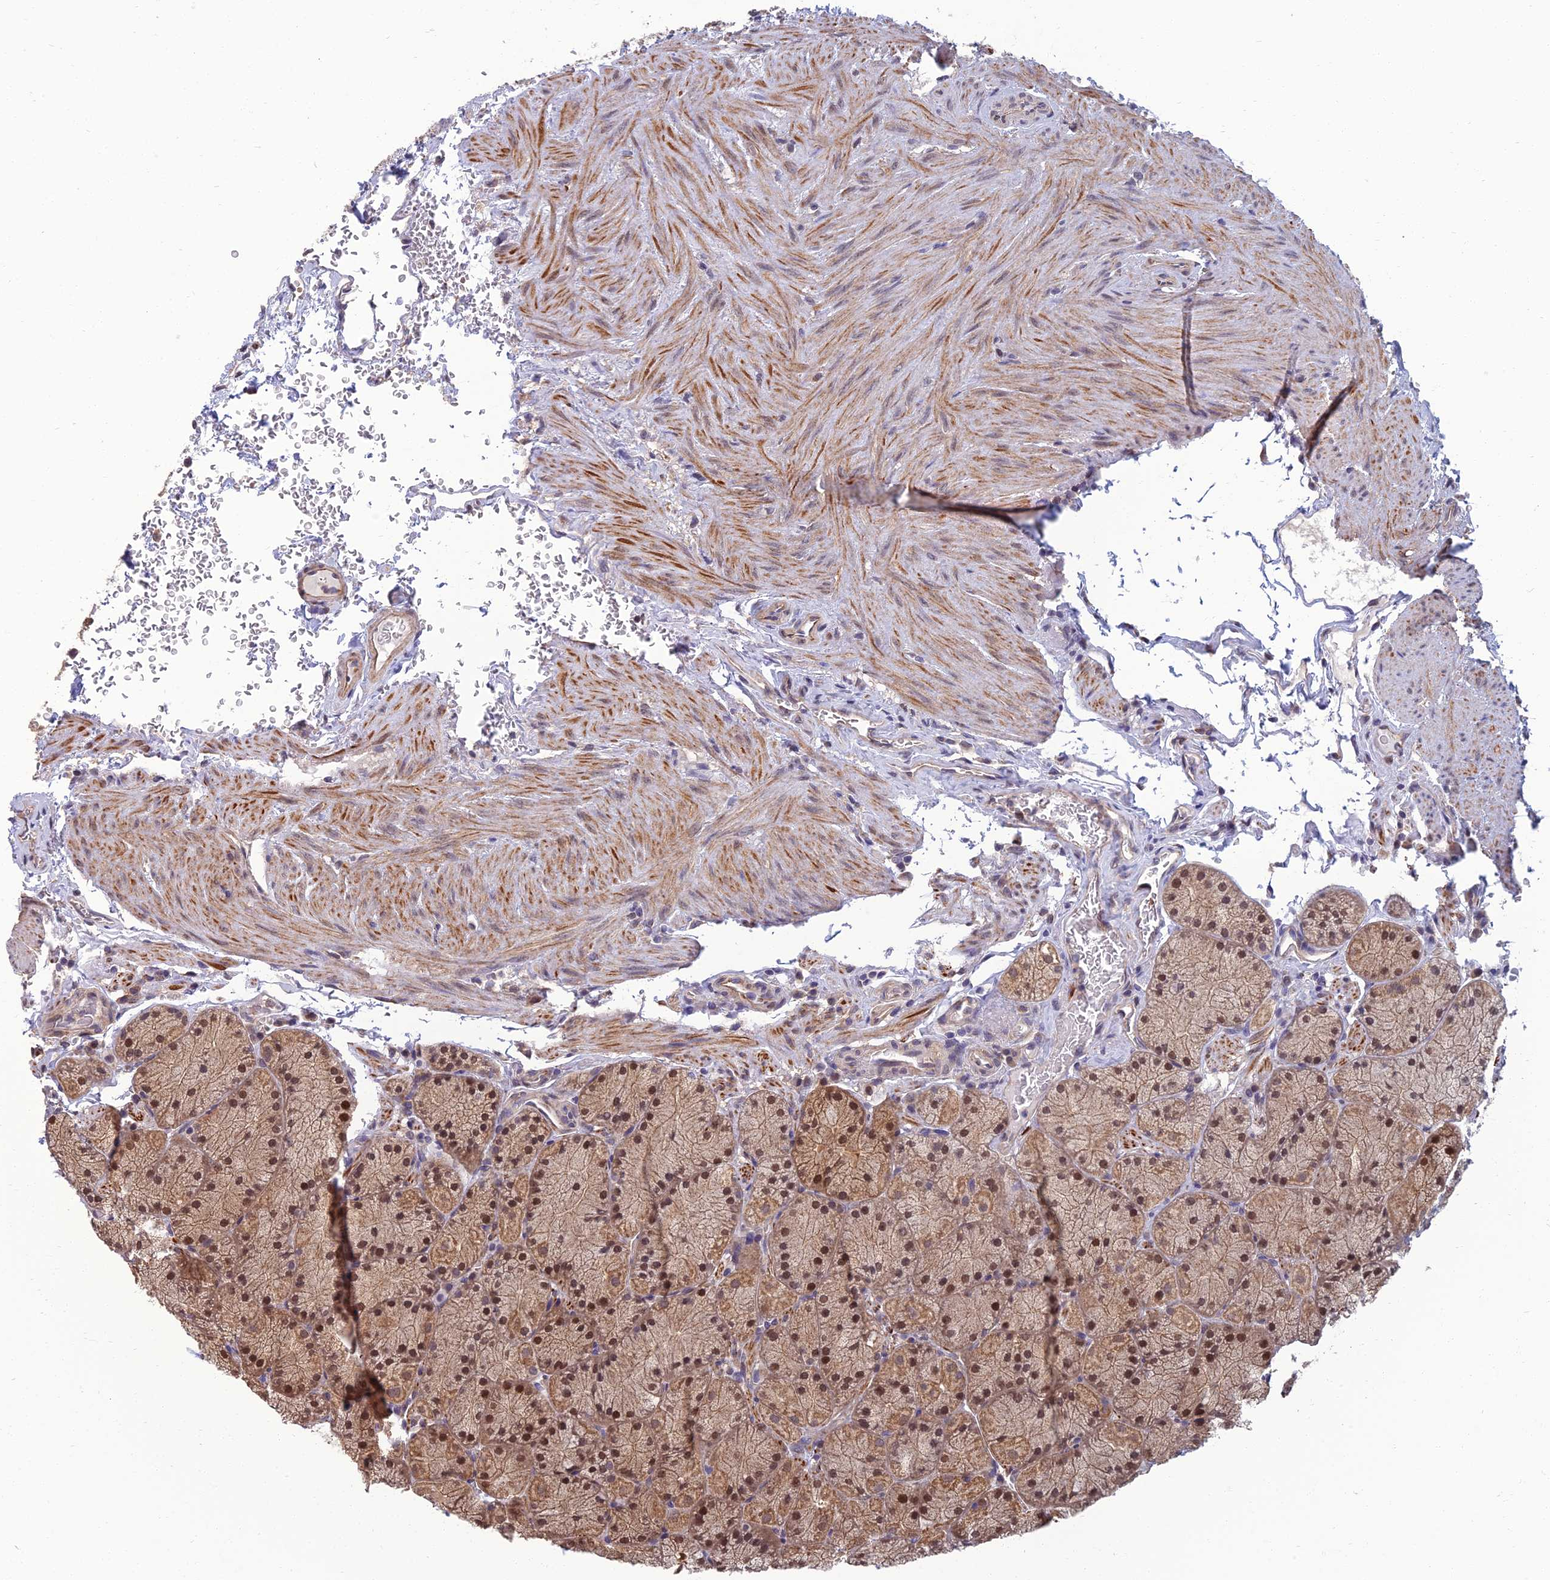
{"staining": {"intensity": "moderate", "quantity": ">75%", "location": "cytoplasmic/membranous,nuclear"}, "tissue": "stomach", "cell_type": "Glandular cells", "image_type": "normal", "snomed": [{"axis": "morphology", "description": "Normal tissue, NOS"}, {"axis": "topography", "description": "Stomach, upper"}, {"axis": "topography", "description": "Stomach, lower"}], "caption": "Protein staining of unremarkable stomach demonstrates moderate cytoplasmic/membranous,nuclear expression in about >75% of glandular cells. Nuclei are stained in blue.", "gene": "NR4A3", "patient": {"sex": "male", "age": 80}}